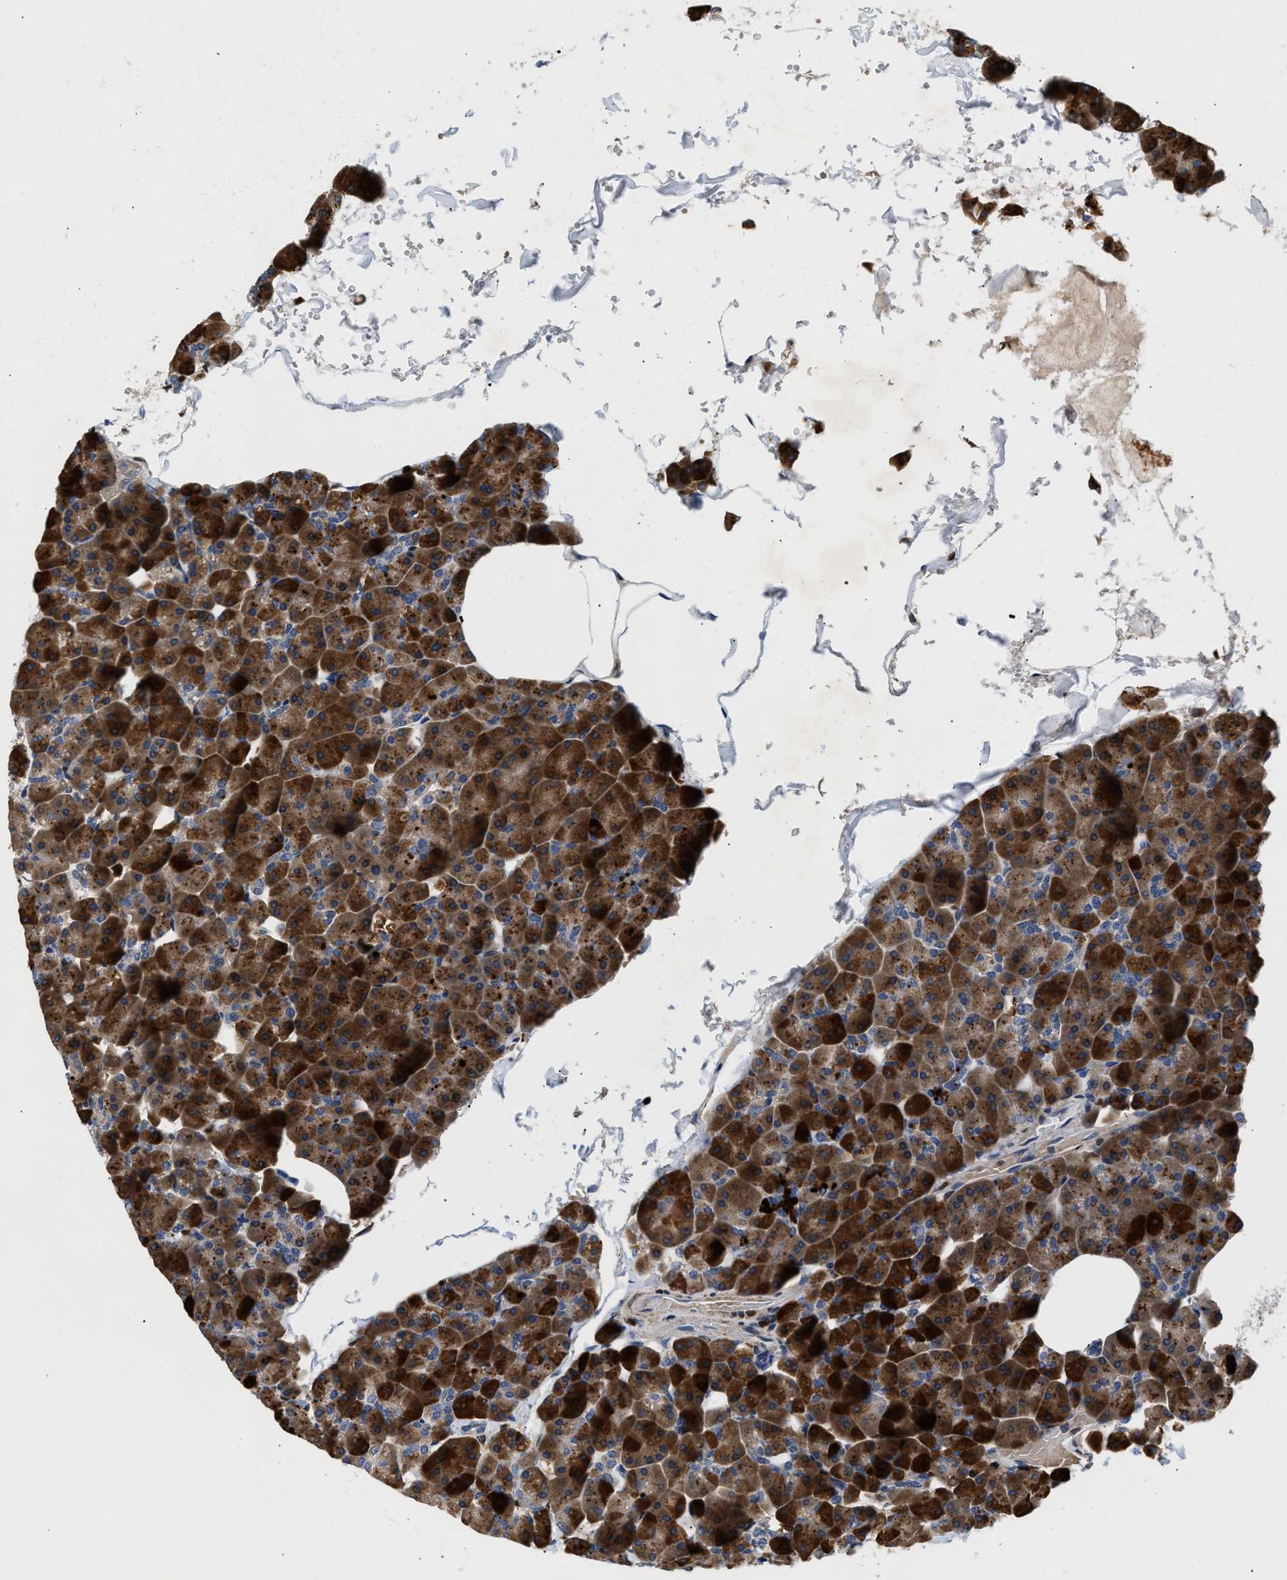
{"staining": {"intensity": "strong", "quantity": "25%-75%", "location": "cytoplasmic/membranous"}, "tissue": "pancreas", "cell_type": "Exocrine glandular cells", "image_type": "normal", "snomed": [{"axis": "morphology", "description": "Normal tissue, NOS"}, {"axis": "topography", "description": "Pancreas"}], "caption": "The image reveals a brown stain indicating the presence of a protein in the cytoplasmic/membranous of exocrine glandular cells in pancreas. Immunohistochemistry (ihc) stains the protein of interest in brown and the nuclei are stained blue.", "gene": "SLIT2", "patient": {"sex": "male", "age": 35}}